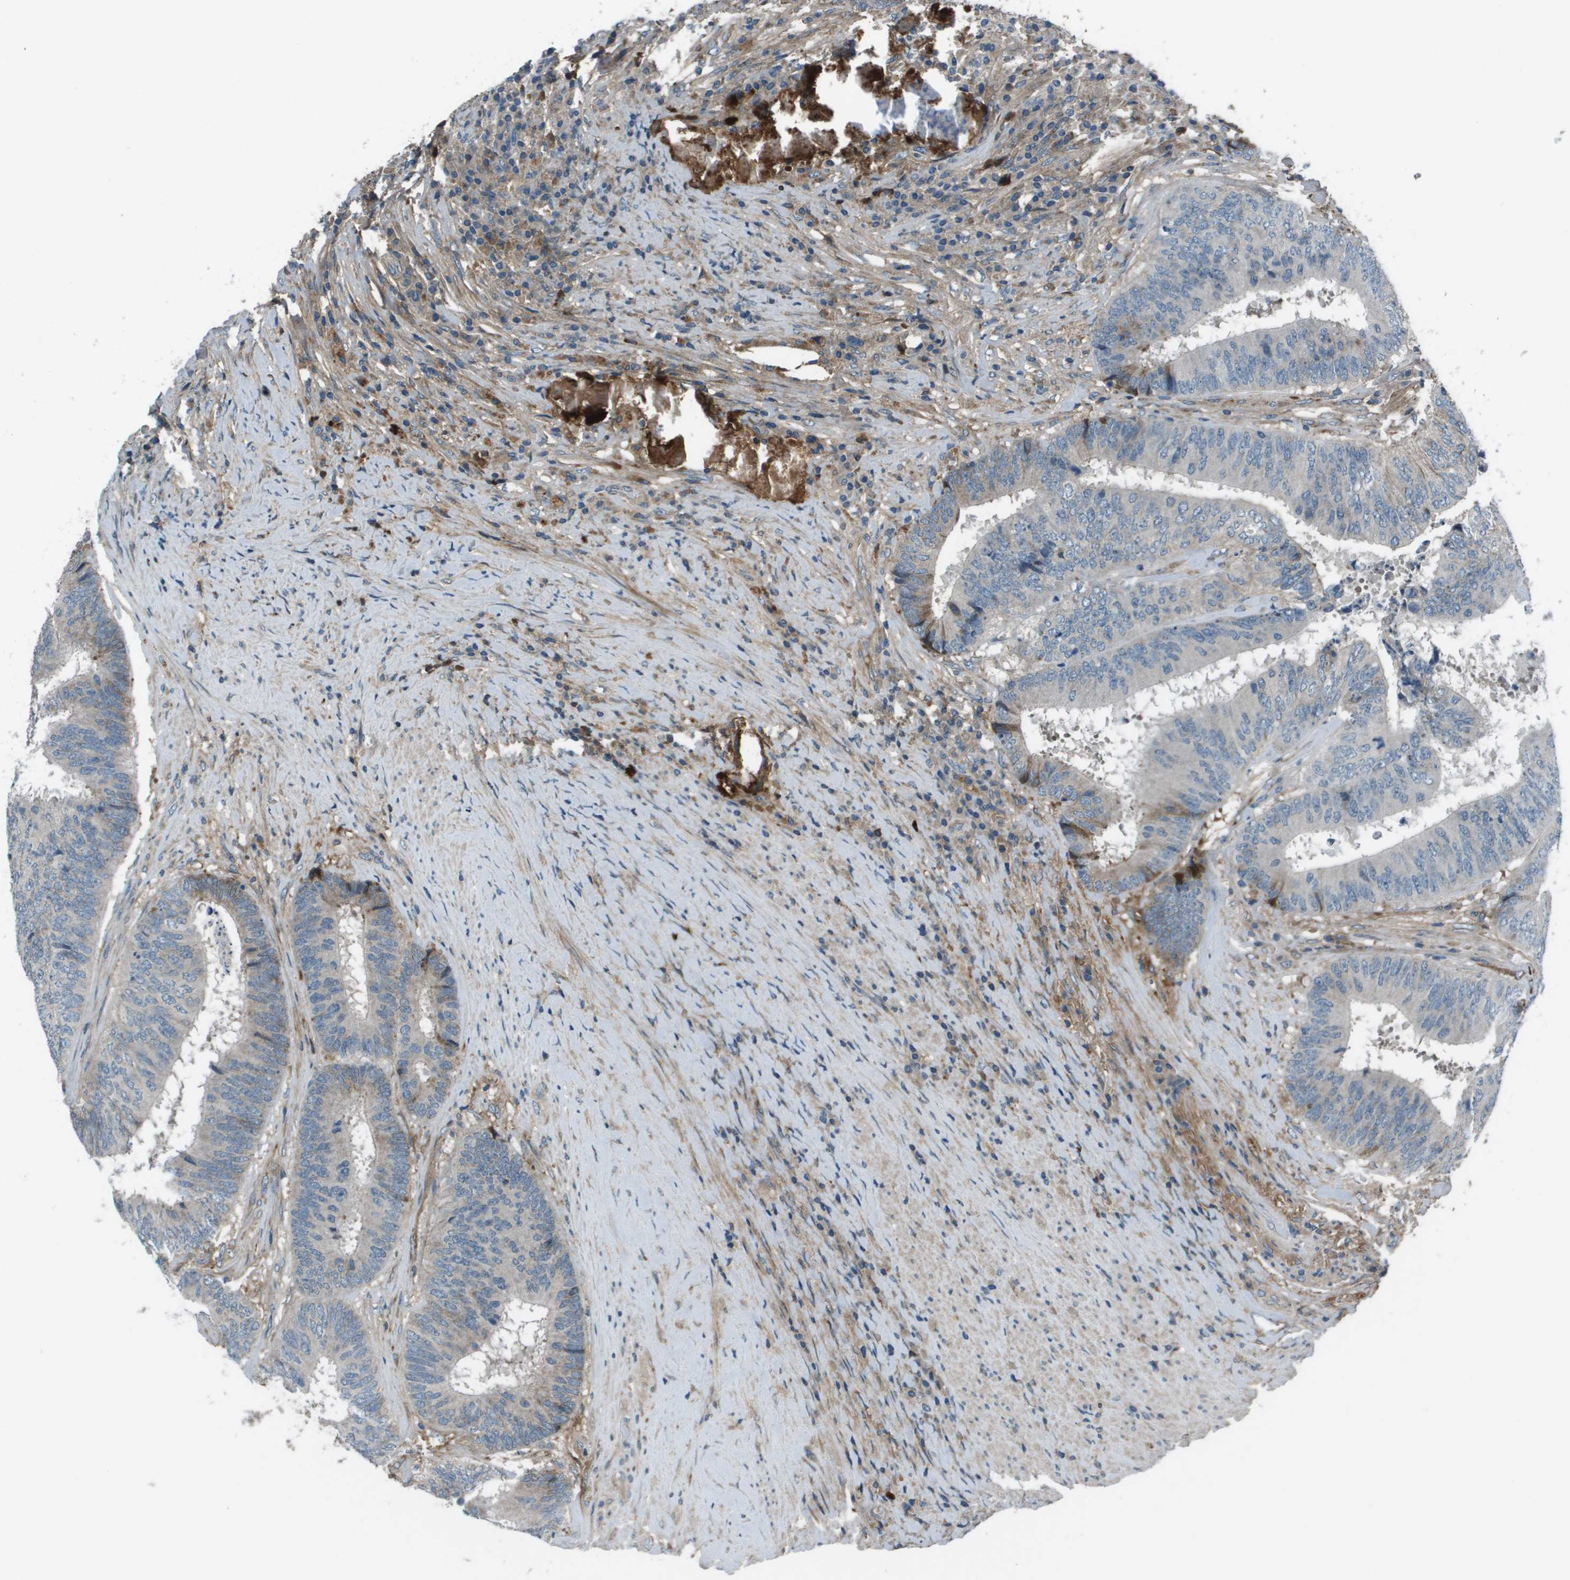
{"staining": {"intensity": "weak", "quantity": "<25%", "location": "cytoplasmic/membranous"}, "tissue": "colorectal cancer", "cell_type": "Tumor cells", "image_type": "cancer", "snomed": [{"axis": "morphology", "description": "Adenocarcinoma, NOS"}, {"axis": "topography", "description": "Rectum"}], "caption": "Image shows no protein staining in tumor cells of adenocarcinoma (colorectal) tissue.", "gene": "PCOLCE", "patient": {"sex": "male", "age": 72}}